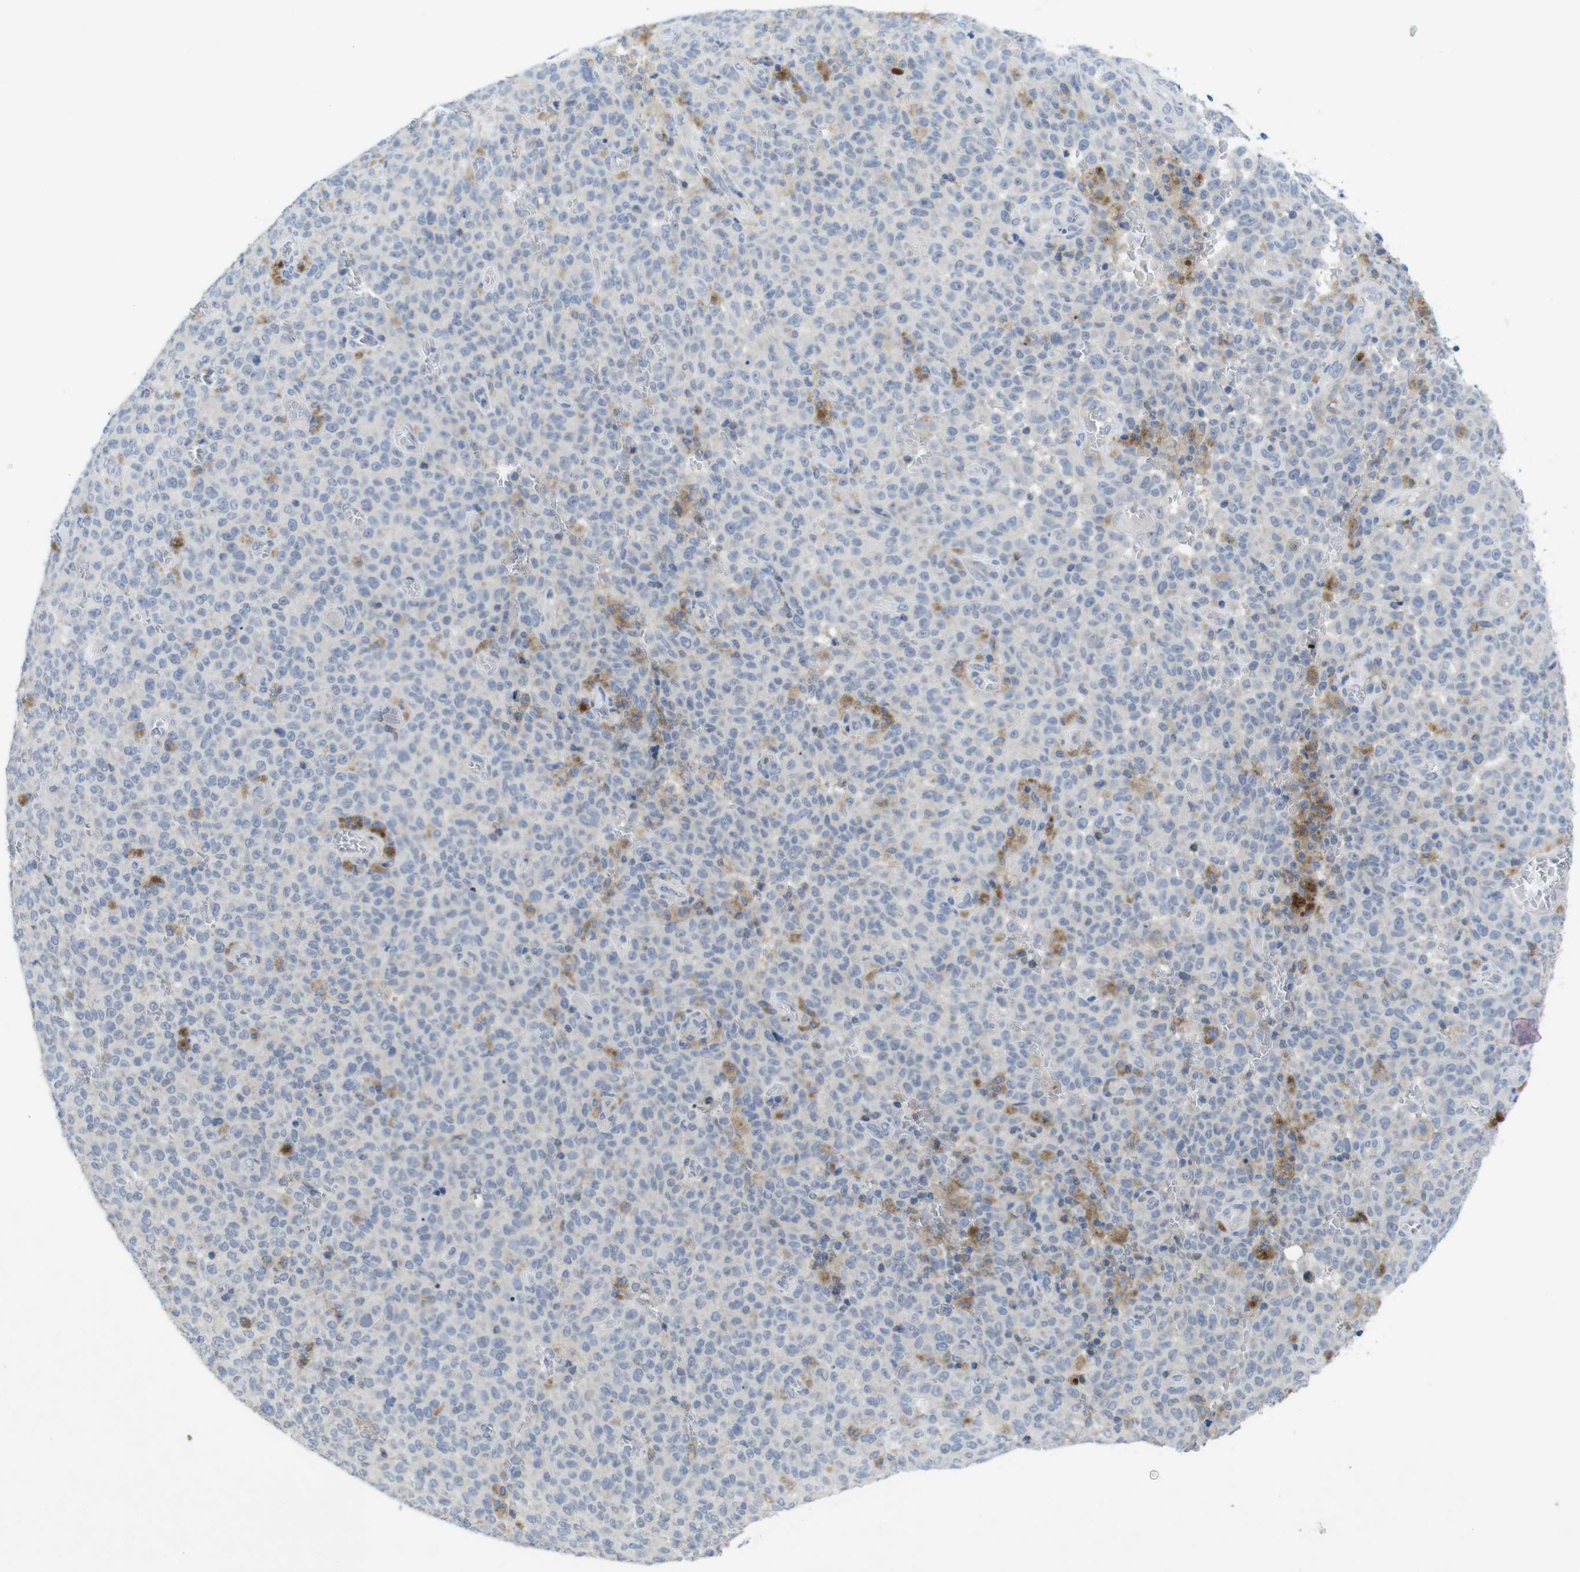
{"staining": {"intensity": "negative", "quantity": "none", "location": "none"}, "tissue": "melanoma", "cell_type": "Tumor cells", "image_type": "cancer", "snomed": [{"axis": "morphology", "description": "Malignant melanoma, NOS"}, {"axis": "topography", "description": "Skin"}], "caption": "High magnification brightfield microscopy of malignant melanoma stained with DAB (brown) and counterstained with hematoxylin (blue): tumor cells show no significant staining.", "gene": "SLAMF7", "patient": {"sex": "female", "age": 82}}